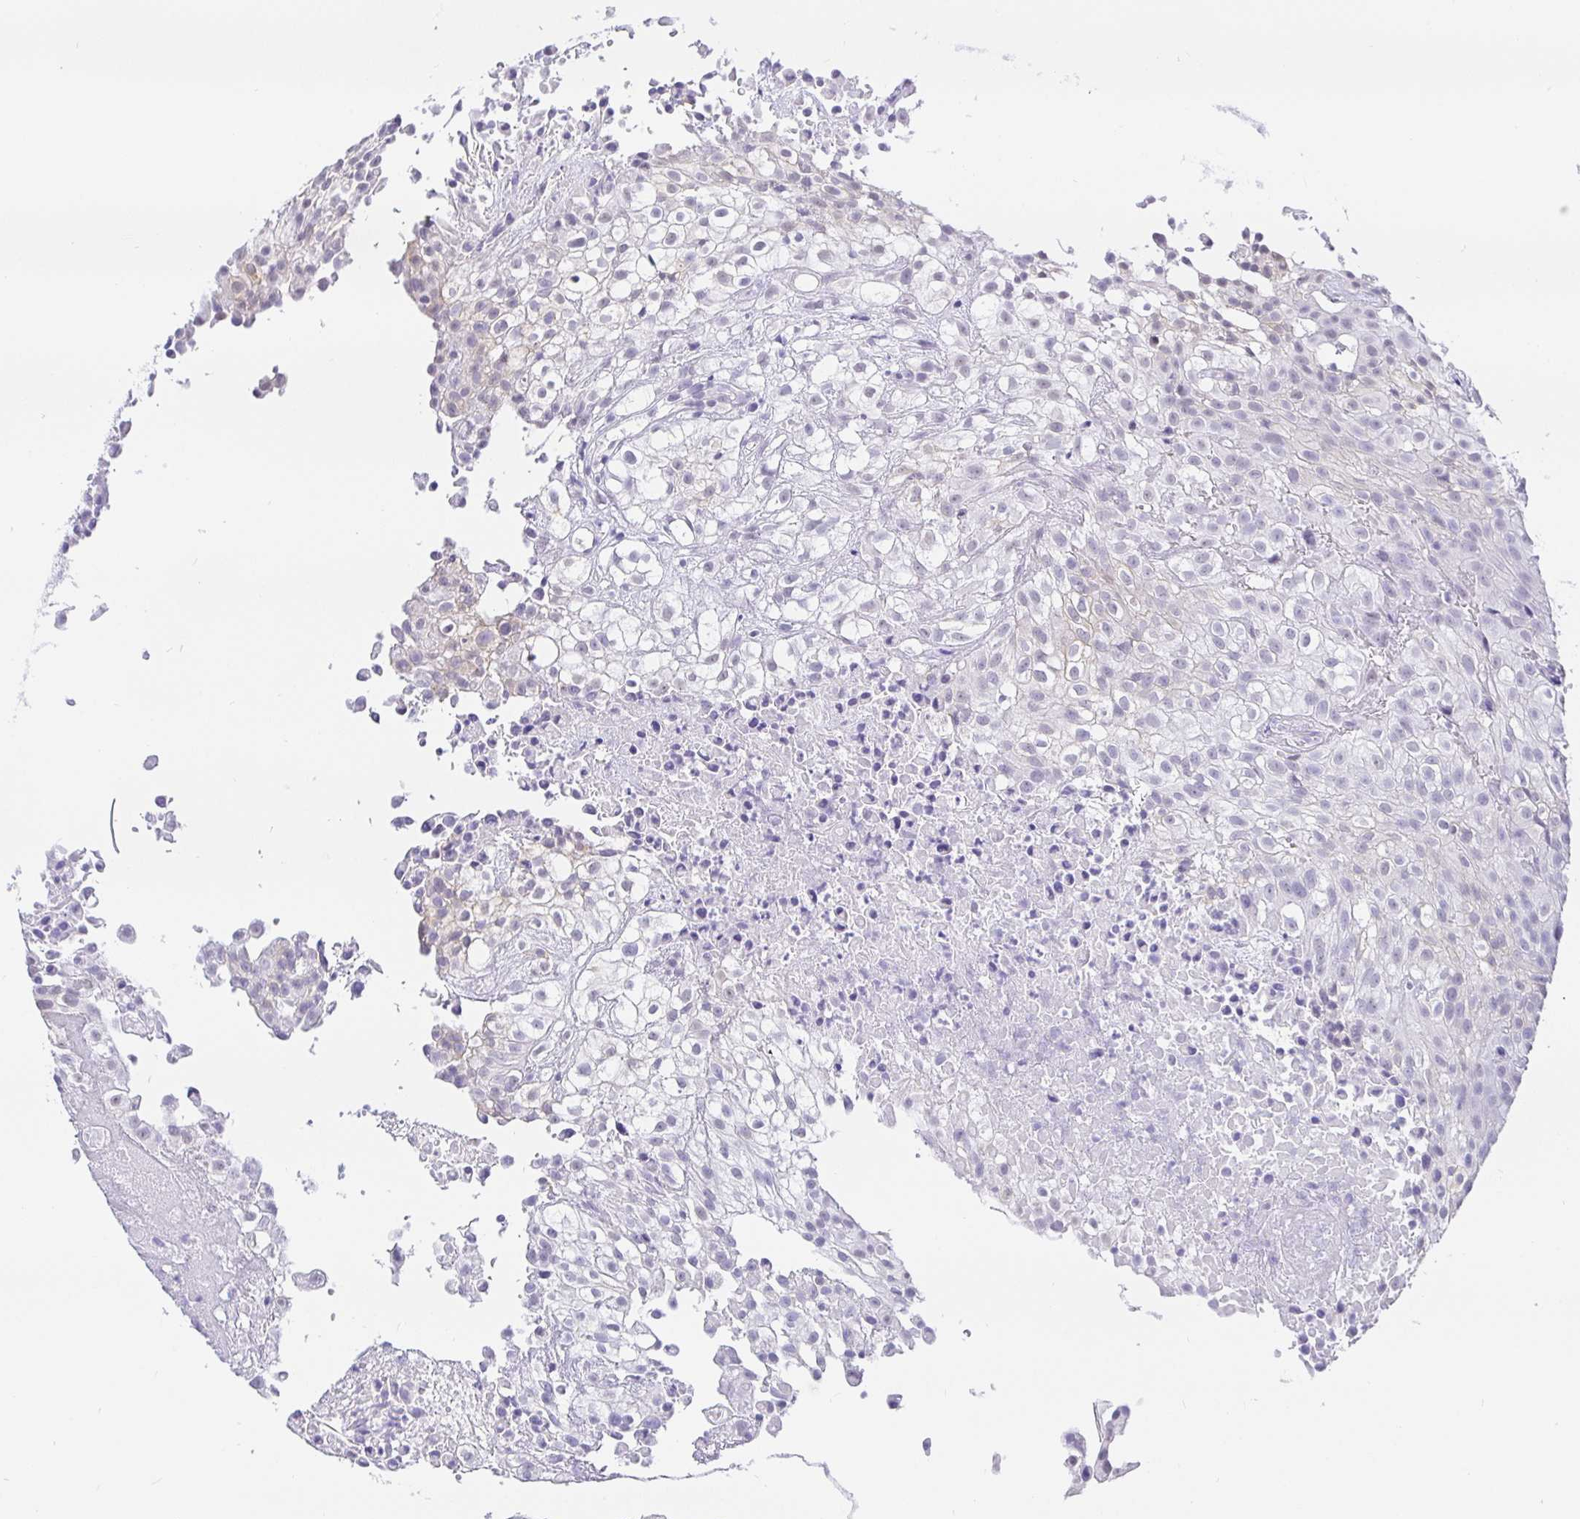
{"staining": {"intensity": "negative", "quantity": "none", "location": "none"}, "tissue": "urothelial cancer", "cell_type": "Tumor cells", "image_type": "cancer", "snomed": [{"axis": "morphology", "description": "Urothelial carcinoma, High grade"}, {"axis": "topography", "description": "Urinary bladder"}], "caption": "IHC of human urothelial cancer demonstrates no staining in tumor cells. Nuclei are stained in blue.", "gene": "EZHIP", "patient": {"sex": "male", "age": 56}}